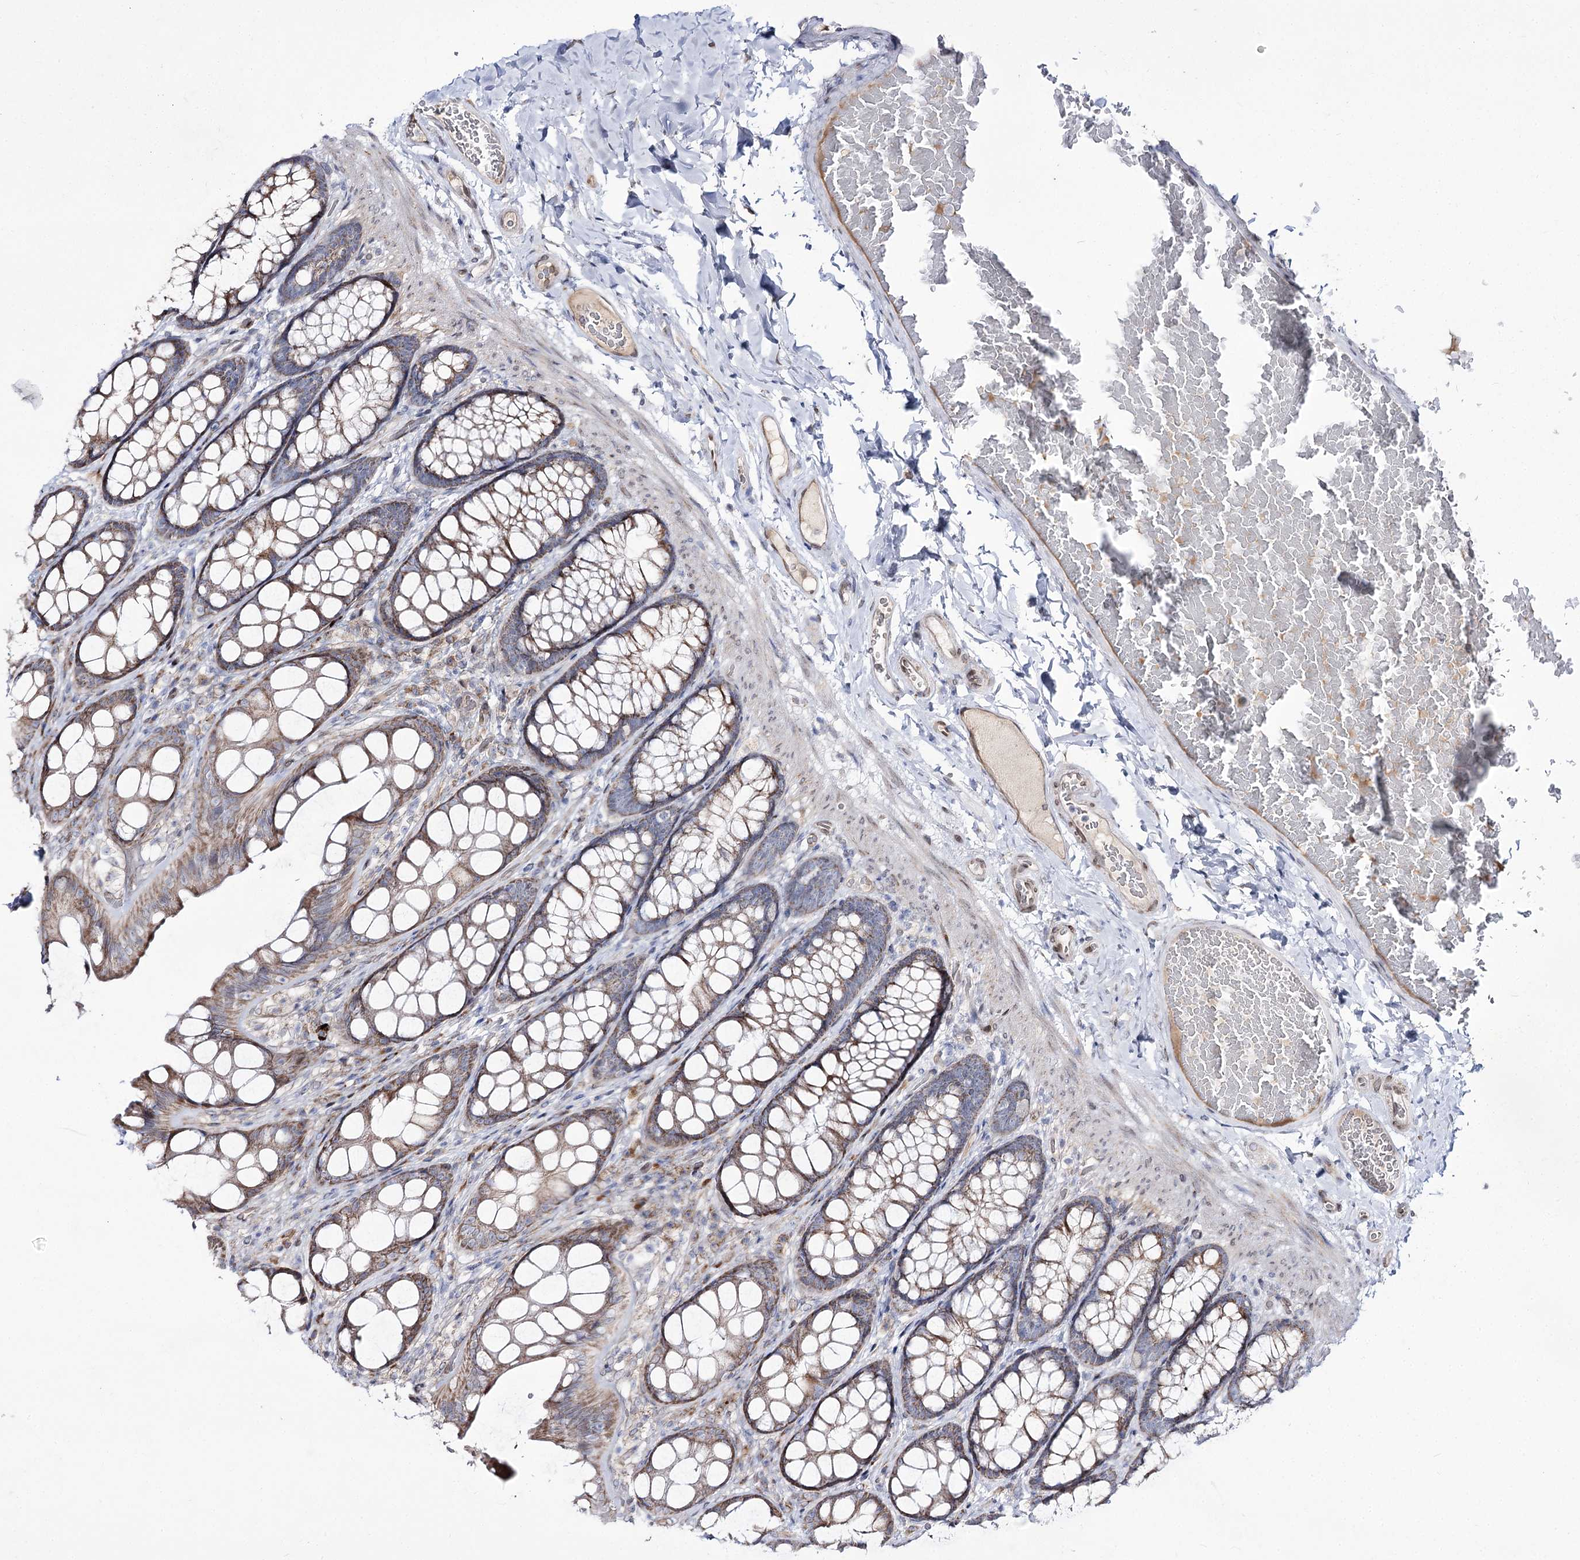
{"staining": {"intensity": "weak", "quantity": "25%-75%", "location": "cytoplasmic/membranous"}, "tissue": "colon", "cell_type": "Endothelial cells", "image_type": "normal", "snomed": [{"axis": "morphology", "description": "Normal tissue, NOS"}, {"axis": "topography", "description": "Colon"}], "caption": "Unremarkable colon demonstrates weak cytoplasmic/membranous expression in about 25%-75% of endothelial cells (DAB (3,3'-diaminobenzidine) IHC with brightfield microscopy, high magnification)..", "gene": "C11orf80", "patient": {"sex": "male", "age": 47}}